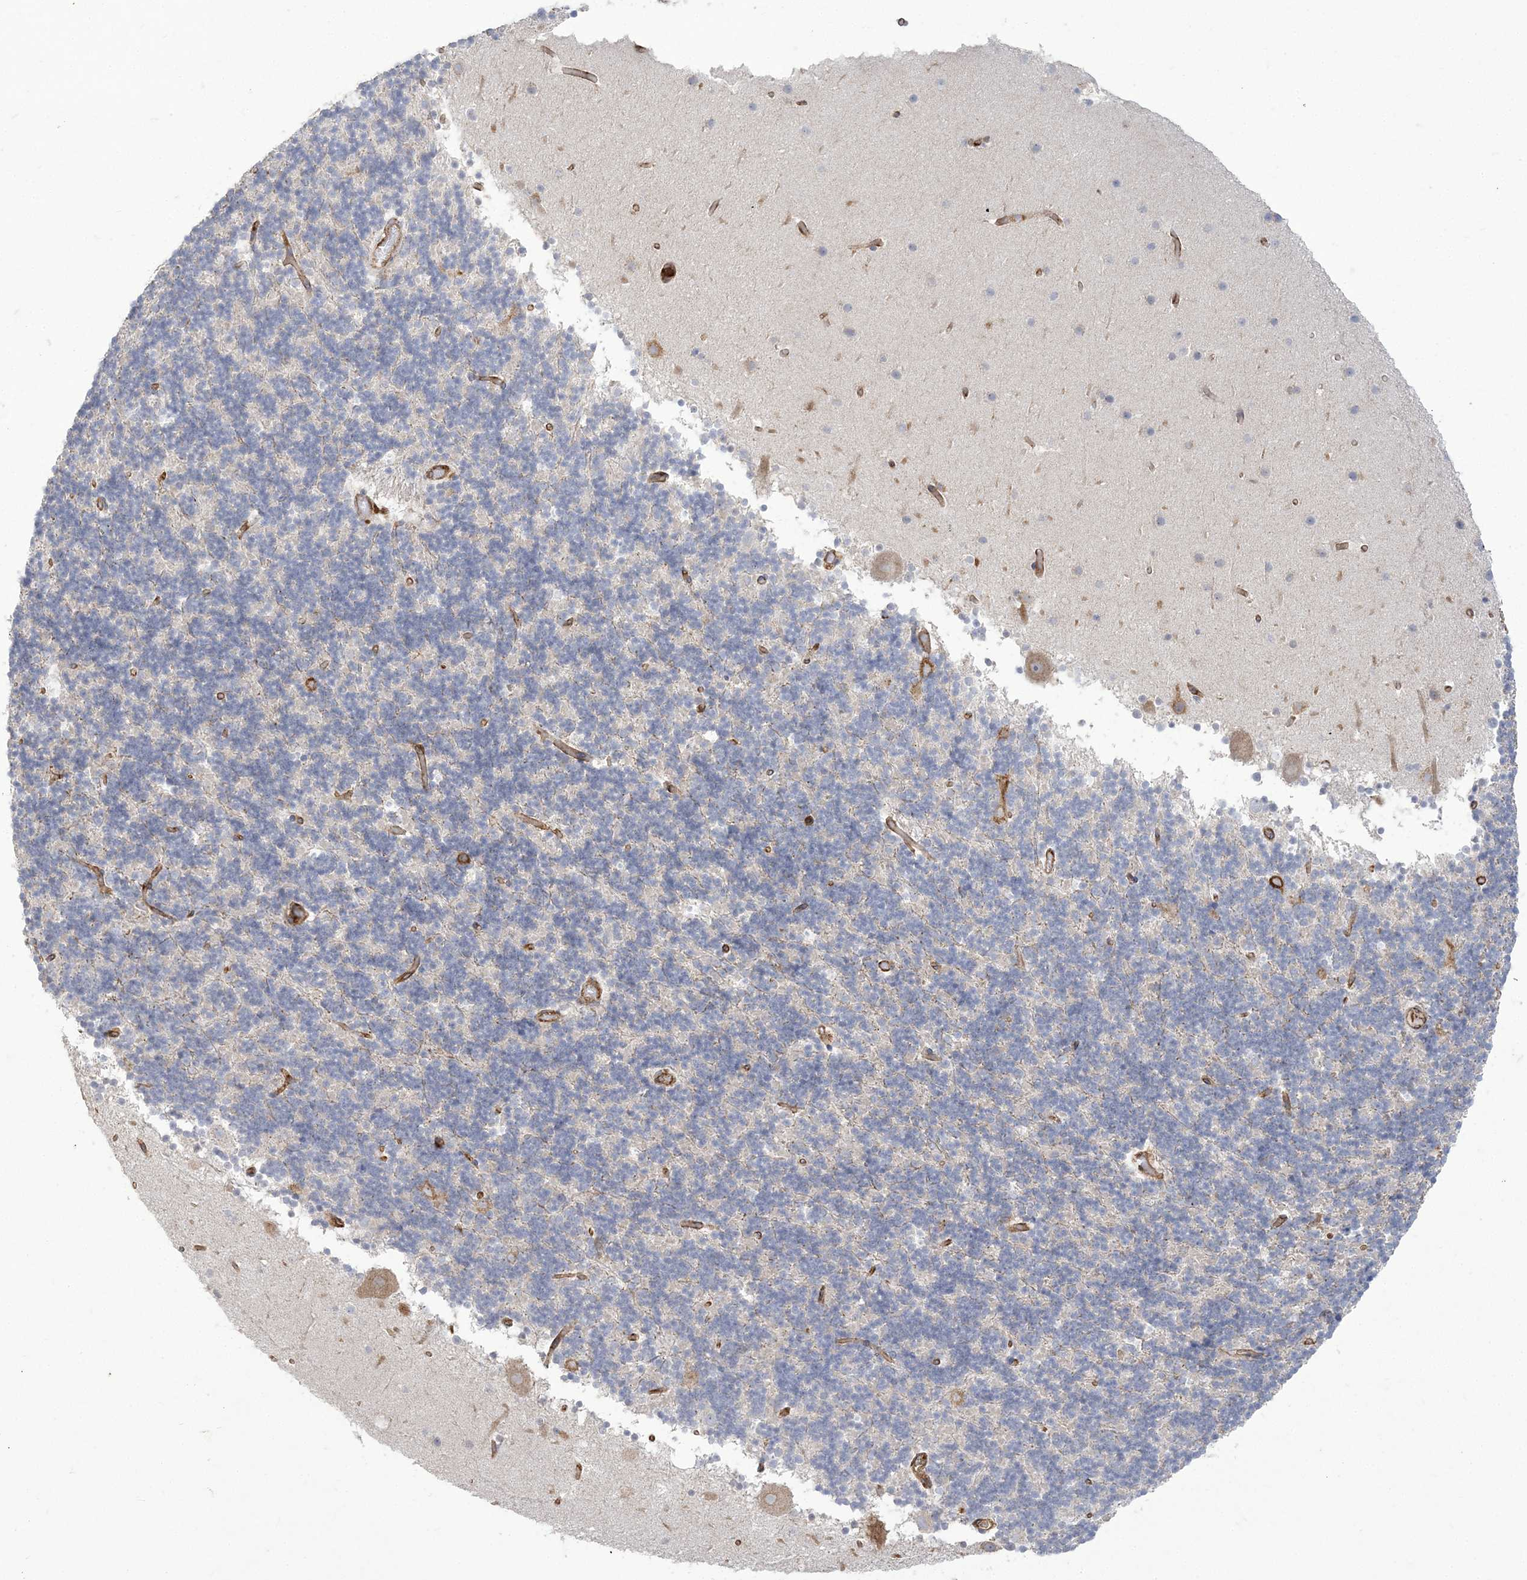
{"staining": {"intensity": "negative", "quantity": "none", "location": "none"}, "tissue": "cerebellum", "cell_type": "Cells in granular layer", "image_type": "normal", "snomed": [{"axis": "morphology", "description": "Normal tissue, NOS"}, {"axis": "topography", "description": "Cerebellum"}], "caption": "Immunohistochemistry (IHC) image of unremarkable human cerebellum stained for a protein (brown), which reveals no staining in cells in granular layer. (DAB (3,3'-diaminobenzidine) IHC with hematoxylin counter stain).", "gene": "DERL3", "patient": {"sex": "male", "age": 57}}